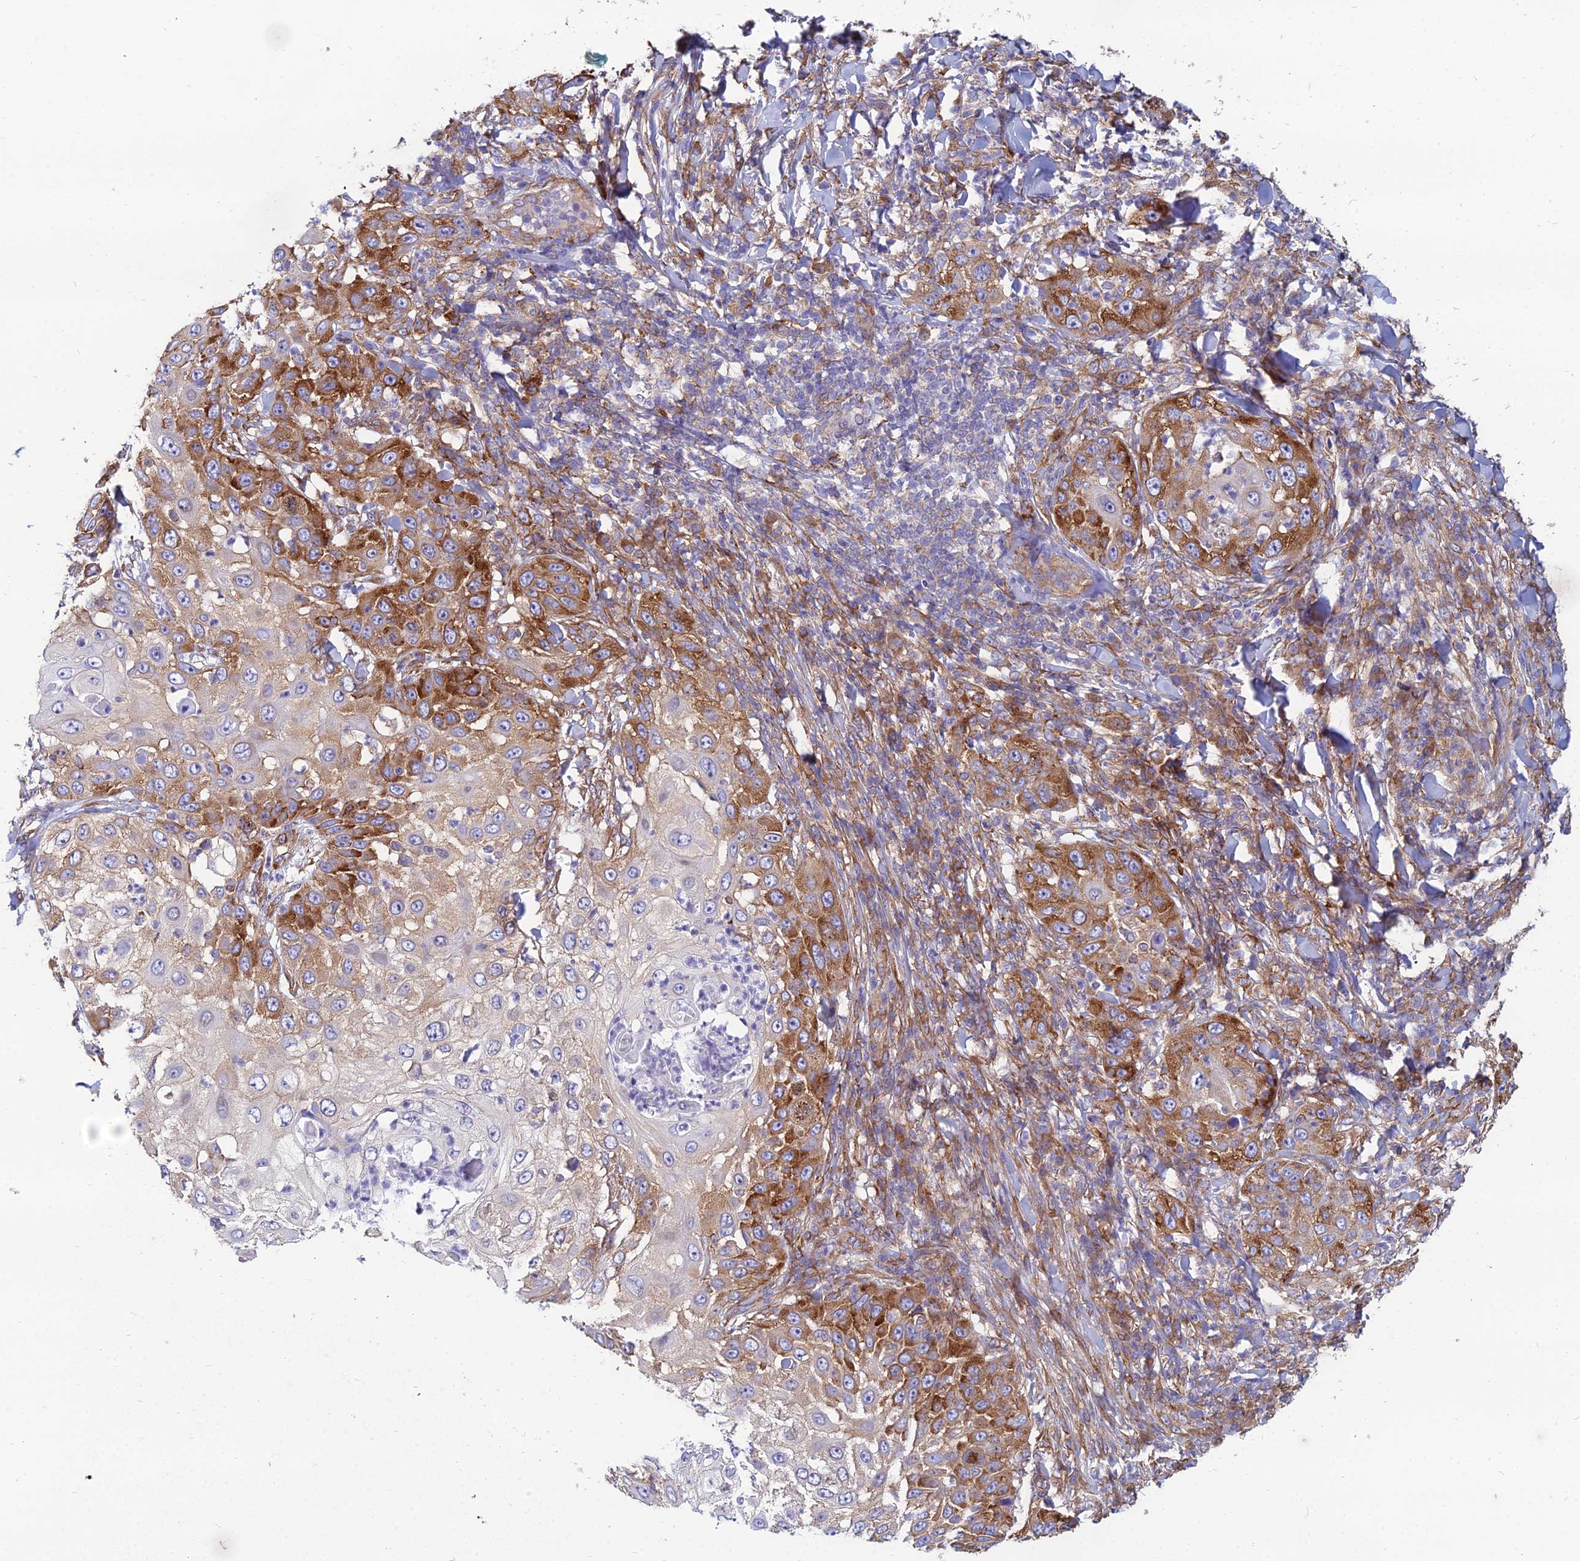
{"staining": {"intensity": "strong", "quantity": "25%-75%", "location": "cytoplasmic/membranous"}, "tissue": "skin cancer", "cell_type": "Tumor cells", "image_type": "cancer", "snomed": [{"axis": "morphology", "description": "Squamous cell carcinoma, NOS"}, {"axis": "topography", "description": "Skin"}], "caption": "A micrograph of skin squamous cell carcinoma stained for a protein demonstrates strong cytoplasmic/membranous brown staining in tumor cells. Immunohistochemistry stains the protein in brown and the nuclei are stained blue.", "gene": "TXLNA", "patient": {"sex": "female", "age": 44}}